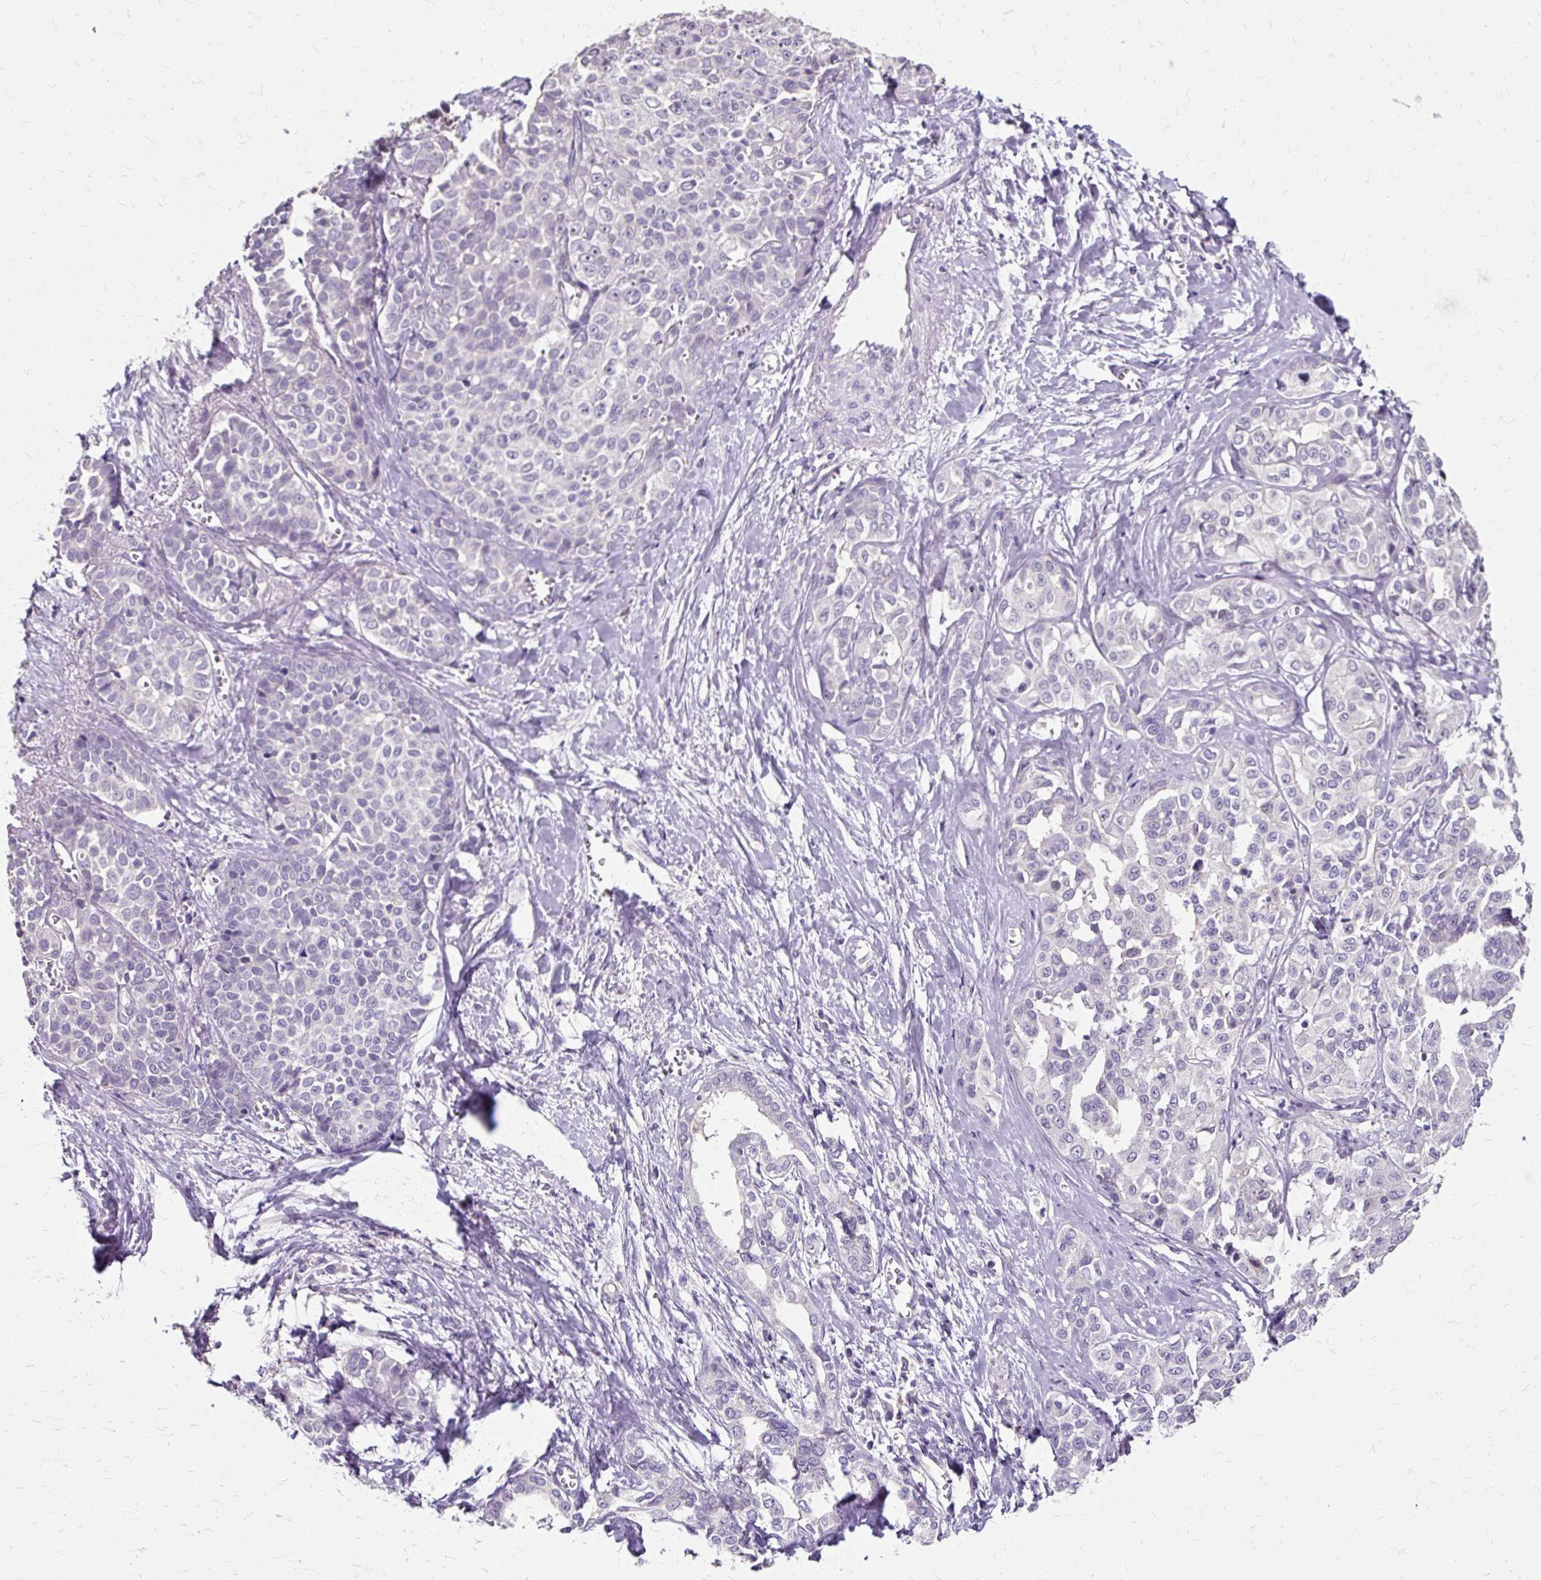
{"staining": {"intensity": "negative", "quantity": "none", "location": "none"}, "tissue": "liver cancer", "cell_type": "Tumor cells", "image_type": "cancer", "snomed": [{"axis": "morphology", "description": "Cholangiocarcinoma"}, {"axis": "topography", "description": "Liver"}], "caption": "This histopathology image is of cholangiocarcinoma (liver) stained with immunohistochemistry (IHC) to label a protein in brown with the nuclei are counter-stained blue. There is no expression in tumor cells.", "gene": "KLHL24", "patient": {"sex": "female", "age": 77}}